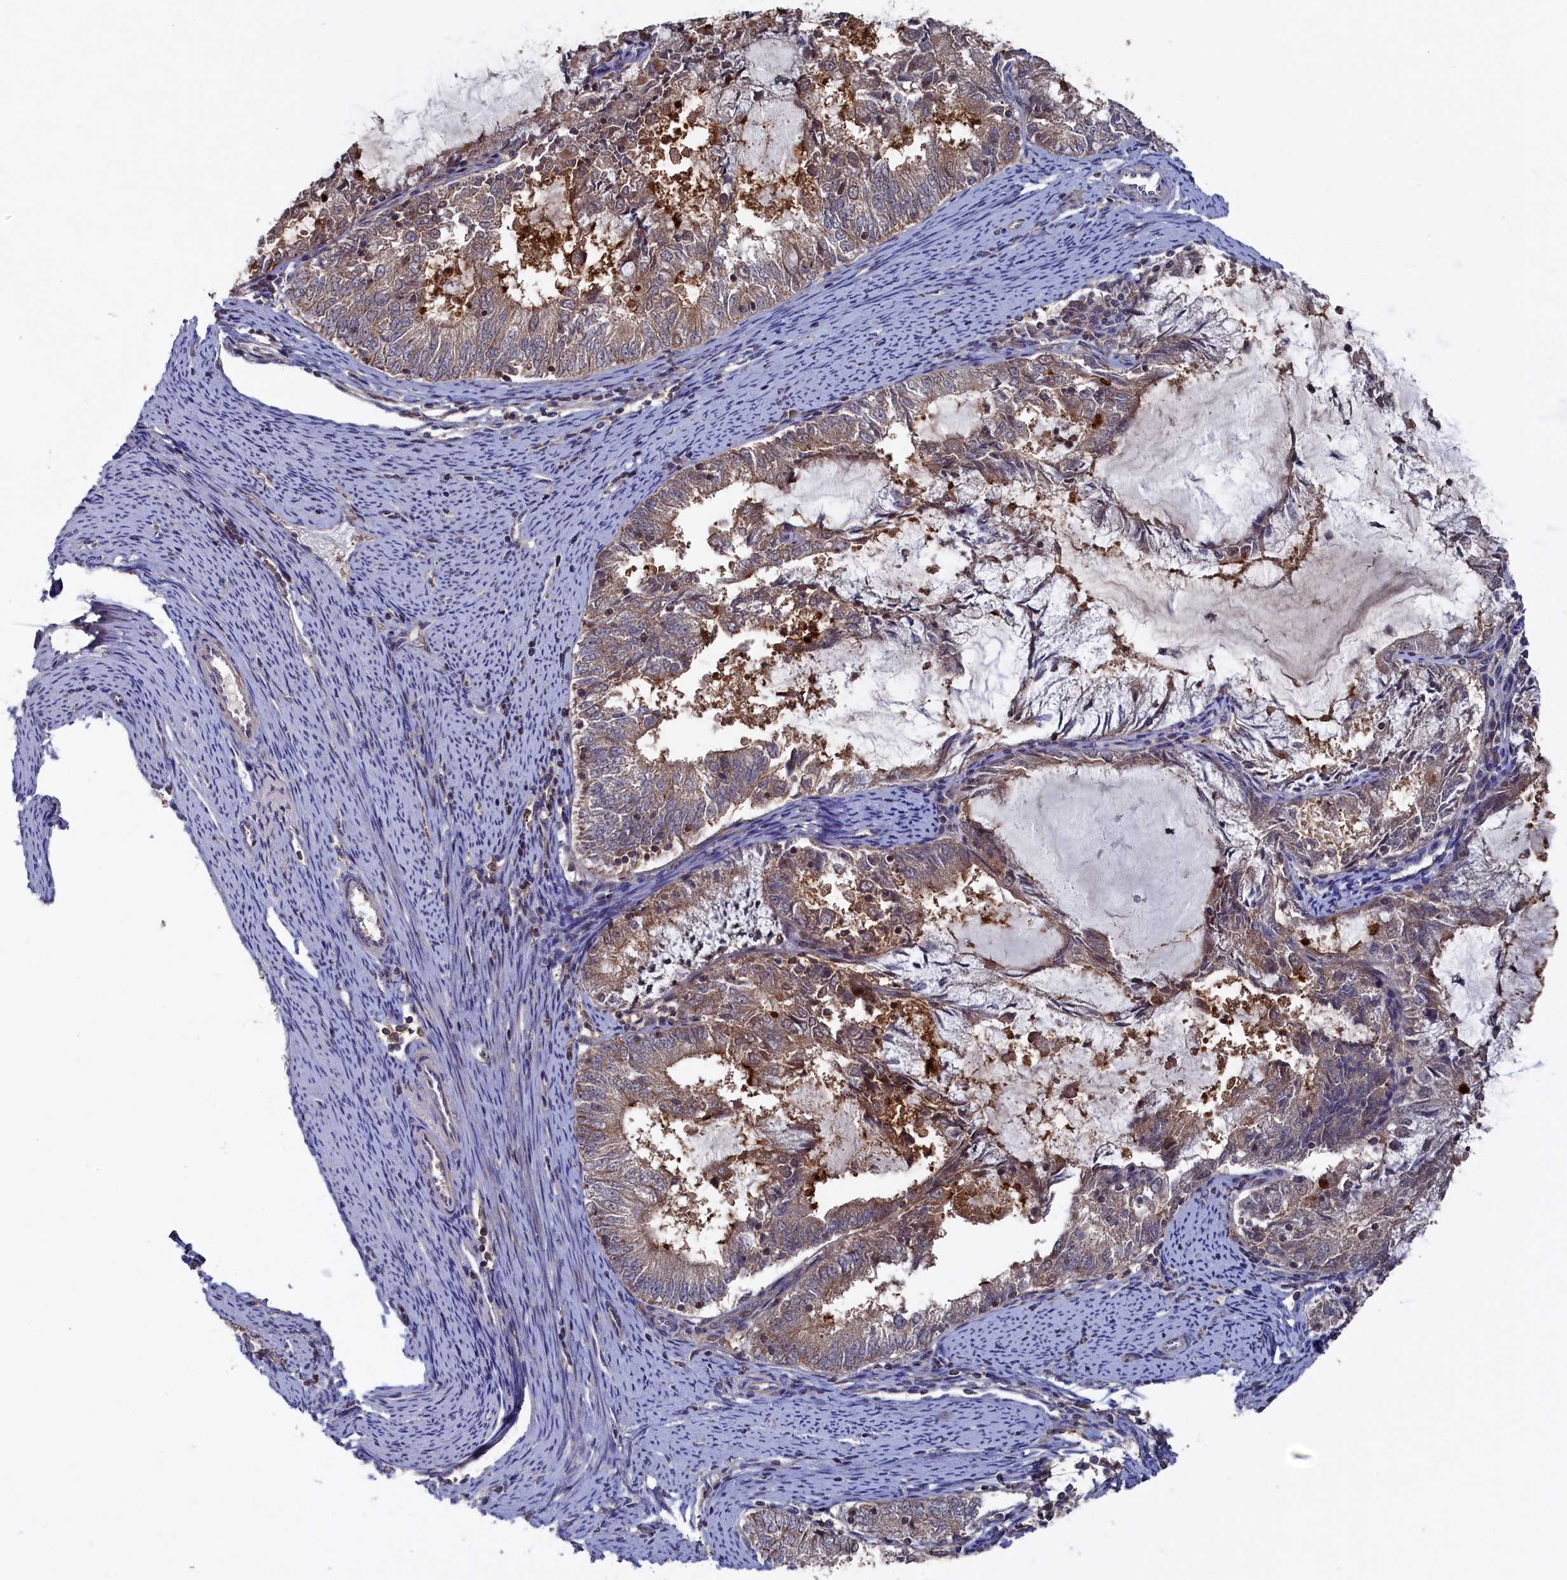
{"staining": {"intensity": "moderate", "quantity": "25%-75%", "location": "cytoplasmic/membranous"}, "tissue": "endometrial cancer", "cell_type": "Tumor cells", "image_type": "cancer", "snomed": [{"axis": "morphology", "description": "Adenocarcinoma, NOS"}, {"axis": "topography", "description": "Endometrium"}], "caption": "This photomicrograph demonstrates endometrial cancer (adenocarcinoma) stained with IHC to label a protein in brown. The cytoplasmic/membranous of tumor cells show moderate positivity for the protein. Nuclei are counter-stained blue.", "gene": "TMC5", "patient": {"sex": "female", "age": 57}}